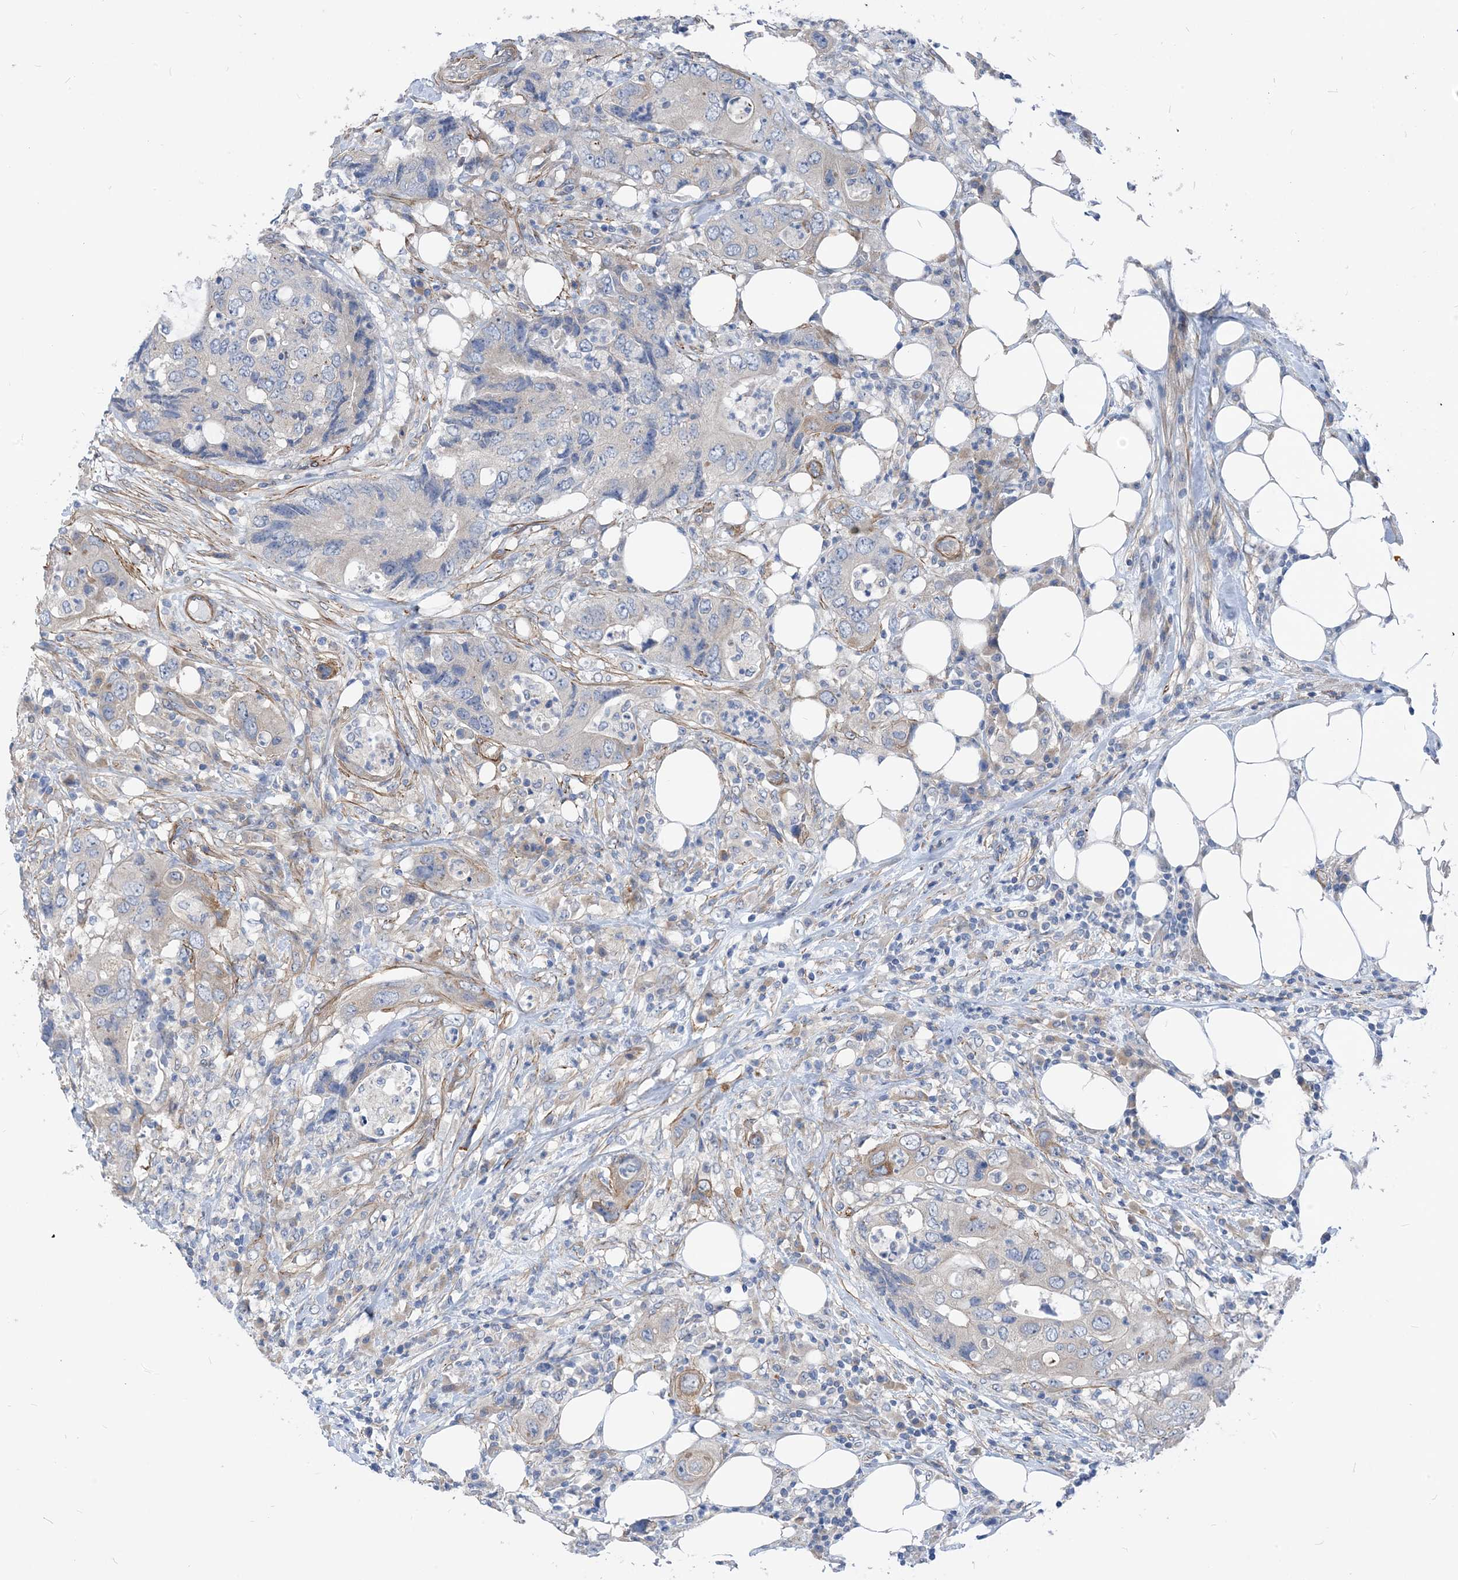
{"staining": {"intensity": "negative", "quantity": "none", "location": "none"}, "tissue": "colorectal cancer", "cell_type": "Tumor cells", "image_type": "cancer", "snomed": [{"axis": "morphology", "description": "Adenocarcinoma, NOS"}, {"axis": "topography", "description": "Colon"}], "caption": "An IHC histopathology image of colorectal cancer is shown. There is no staining in tumor cells of colorectal cancer.", "gene": "PLEKHA3", "patient": {"sex": "male", "age": 71}}